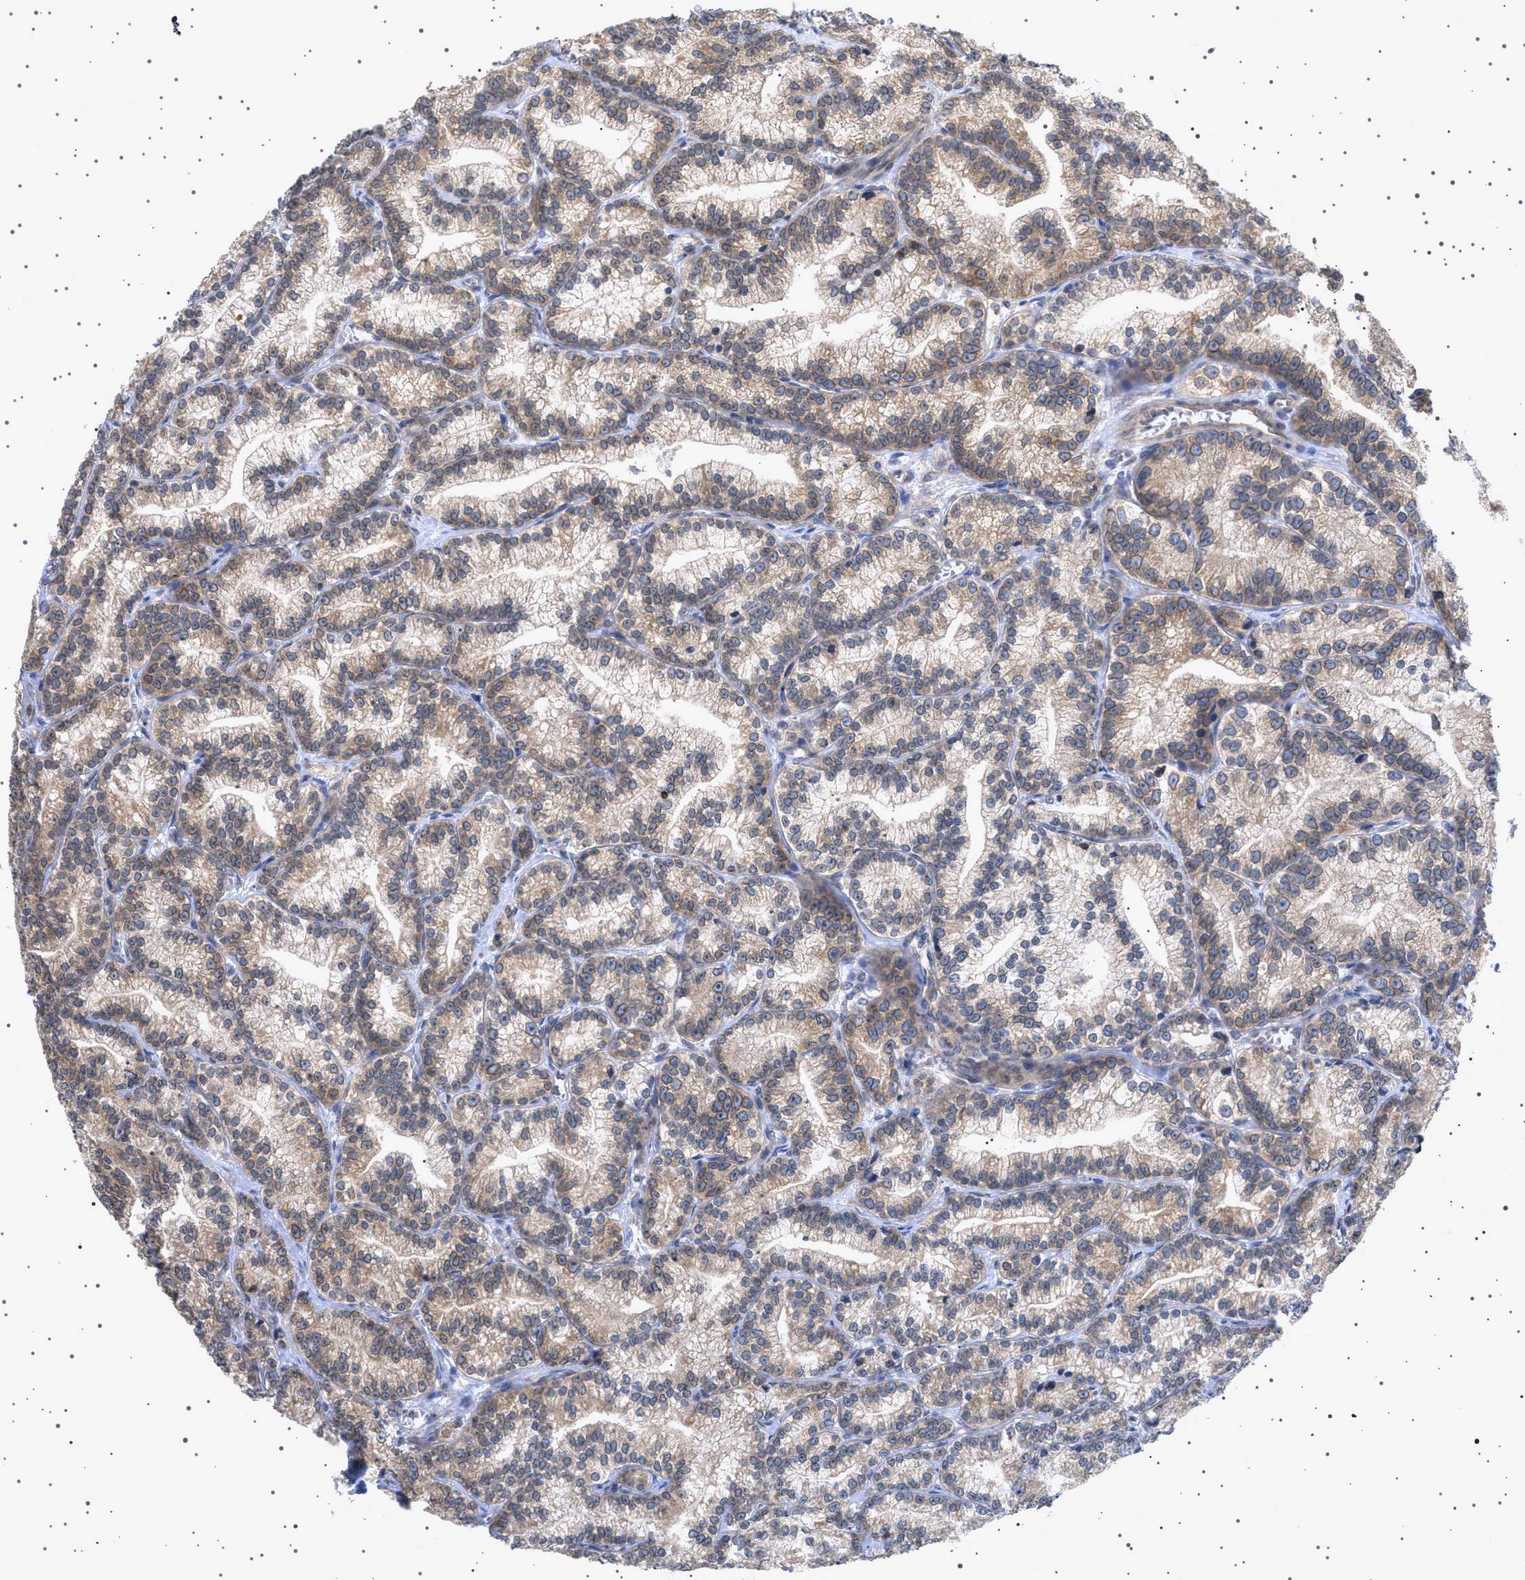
{"staining": {"intensity": "weak", "quantity": ">75%", "location": "cytoplasmic/membranous,nuclear"}, "tissue": "prostate cancer", "cell_type": "Tumor cells", "image_type": "cancer", "snomed": [{"axis": "morphology", "description": "Adenocarcinoma, Low grade"}, {"axis": "topography", "description": "Prostate"}], "caption": "This photomicrograph displays immunohistochemistry staining of human low-grade adenocarcinoma (prostate), with low weak cytoplasmic/membranous and nuclear positivity in about >75% of tumor cells.", "gene": "NUP93", "patient": {"sex": "male", "age": 89}}